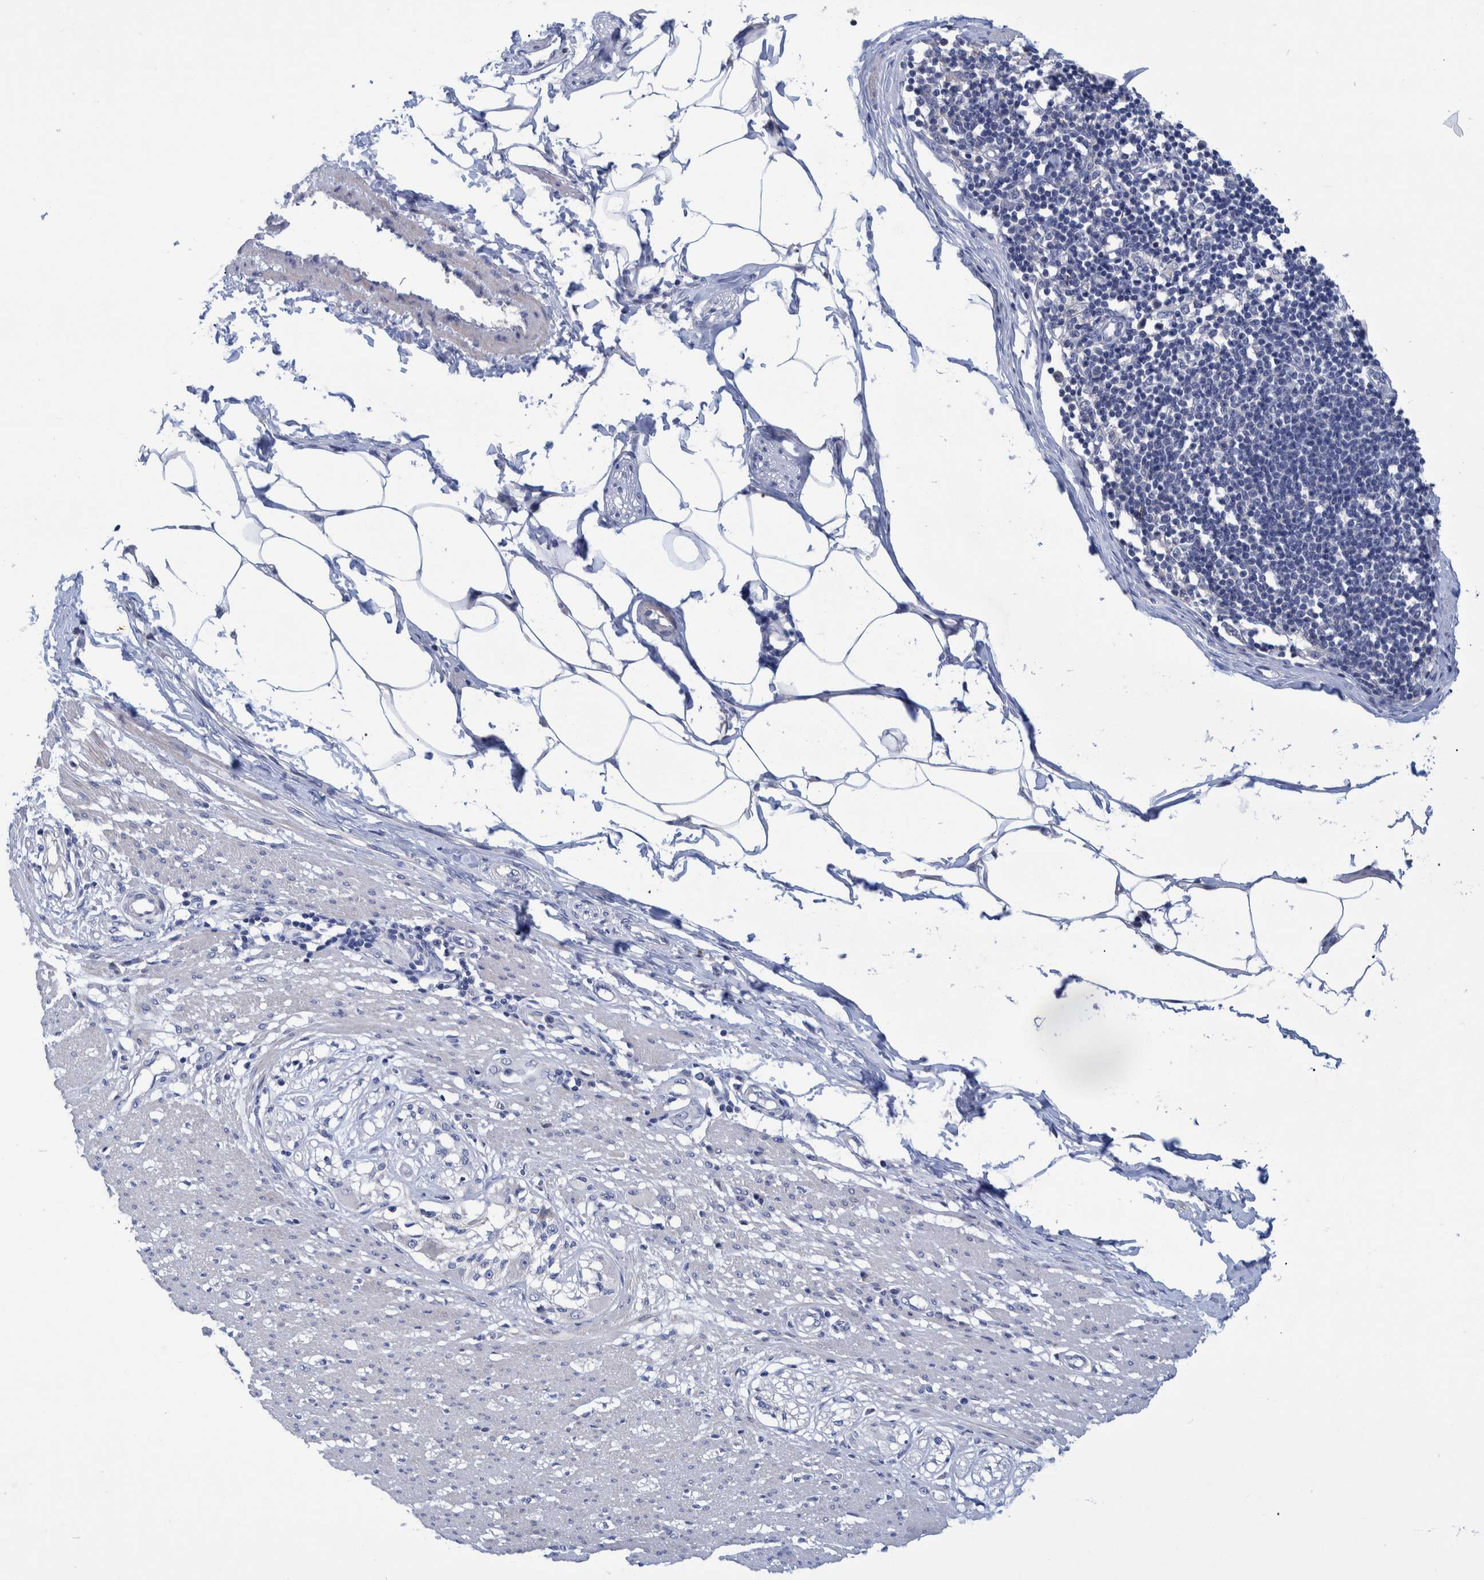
{"staining": {"intensity": "negative", "quantity": "none", "location": "none"}, "tissue": "smooth muscle", "cell_type": "Smooth muscle cells", "image_type": "normal", "snomed": [{"axis": "morphology", "description": "Normal tissue, NOS"}, {"axis": "morphology", "description": "Adenocarcinoma, NOS"}, {"axis": "topography", "description": "Colon"}, {"axis": "topography", "description": "Peripheral nerve tissue"}], "caption": "Micrograph shows no significant protein positivity in smooth muscle cells of benign smooth muscle. Nuclei are stained in blue.", "gene": "MKS1", "patient": {"sex": "male", "age": 14}}